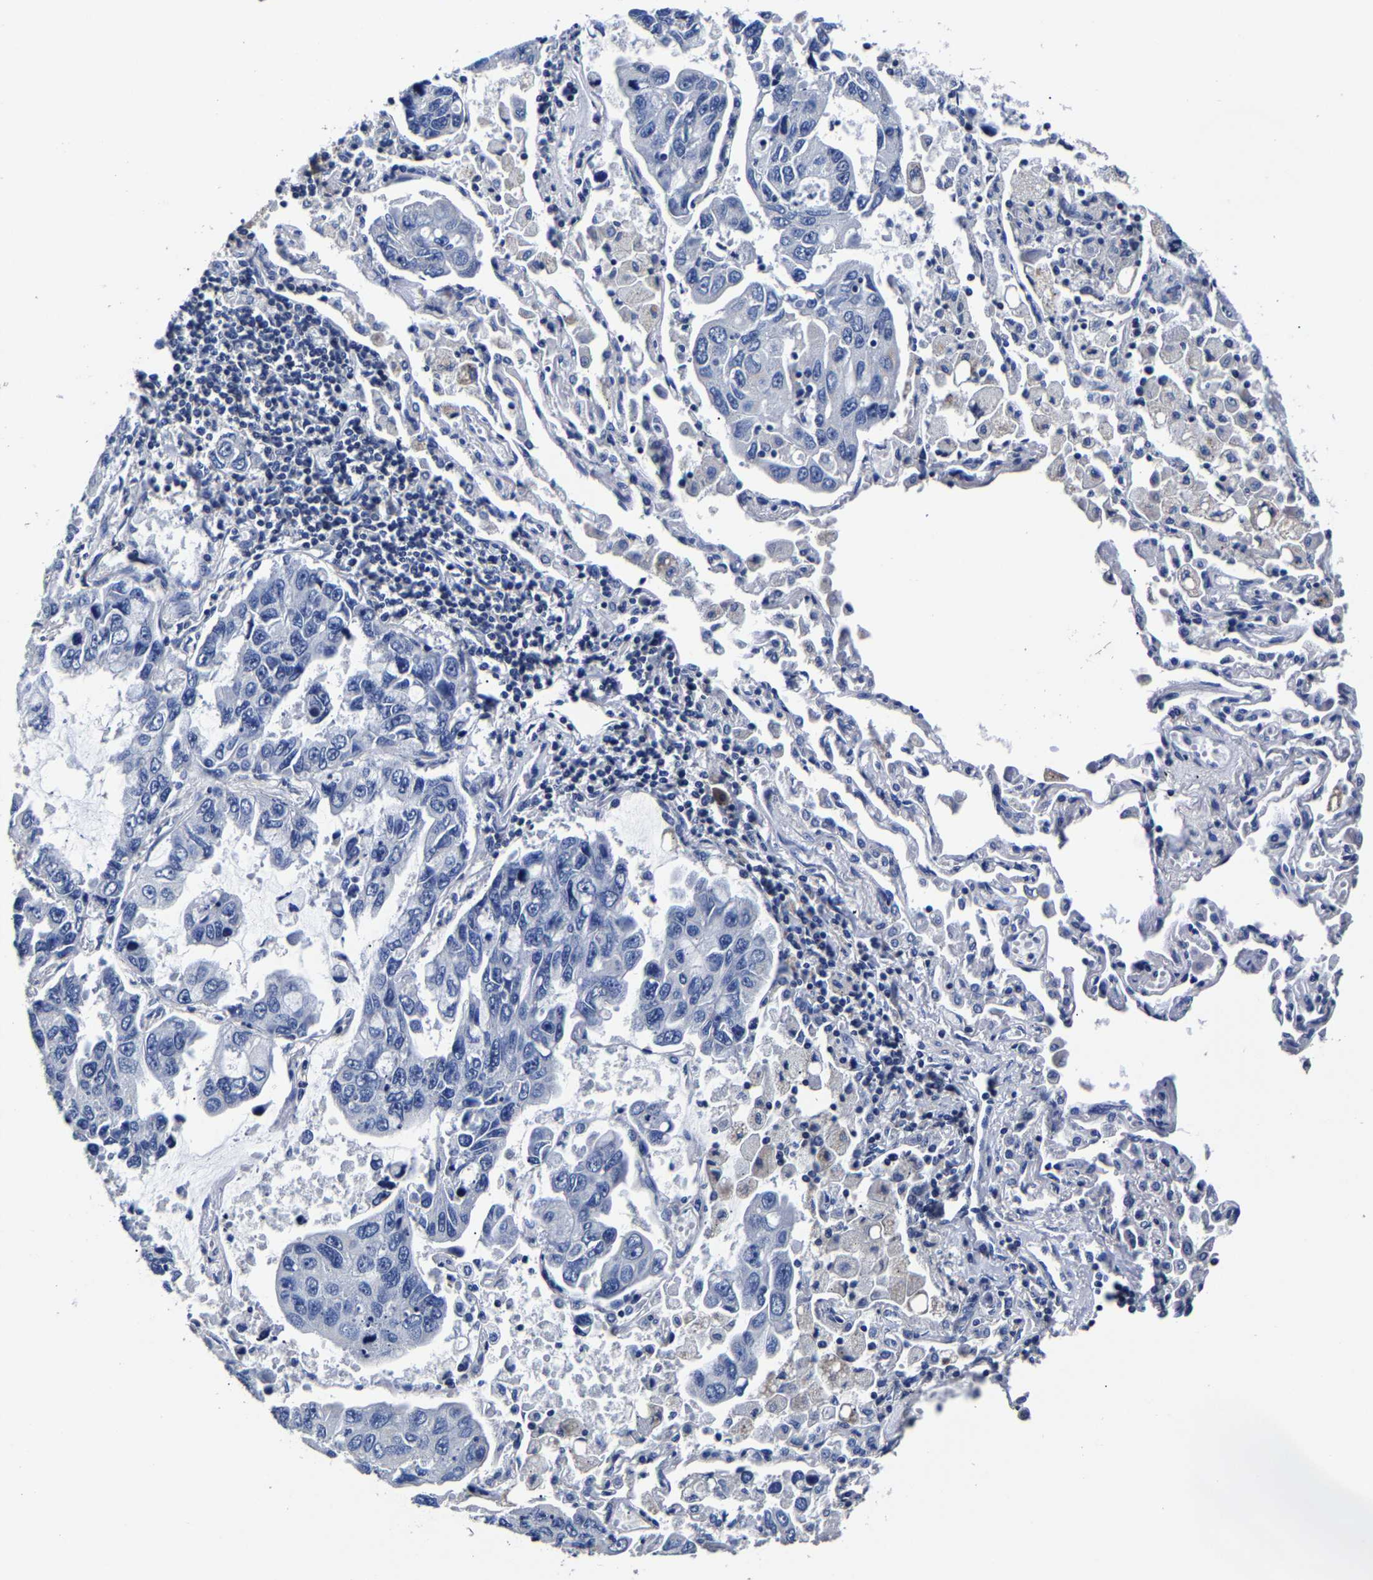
{"staining": {"intensity": "negative", "quantity": "none", "location": "none"}, "tissue": "lung cancer", "cell_type": "Tumor cells", "image_type": "cancer", "snomed": [{"axis": "morphology", "description": "Adenocarcinoma, NOS"}, {"axis": "topography", "description": "Lung"}], "caption": "High power microscopy image of an immunohistochemistry micrograph of lung cancer (adenocarcinoma), revealing no significant positivity in tumor cells.", "gene": "AKAP4", "patient": {"sex": "male", "age": 64}}